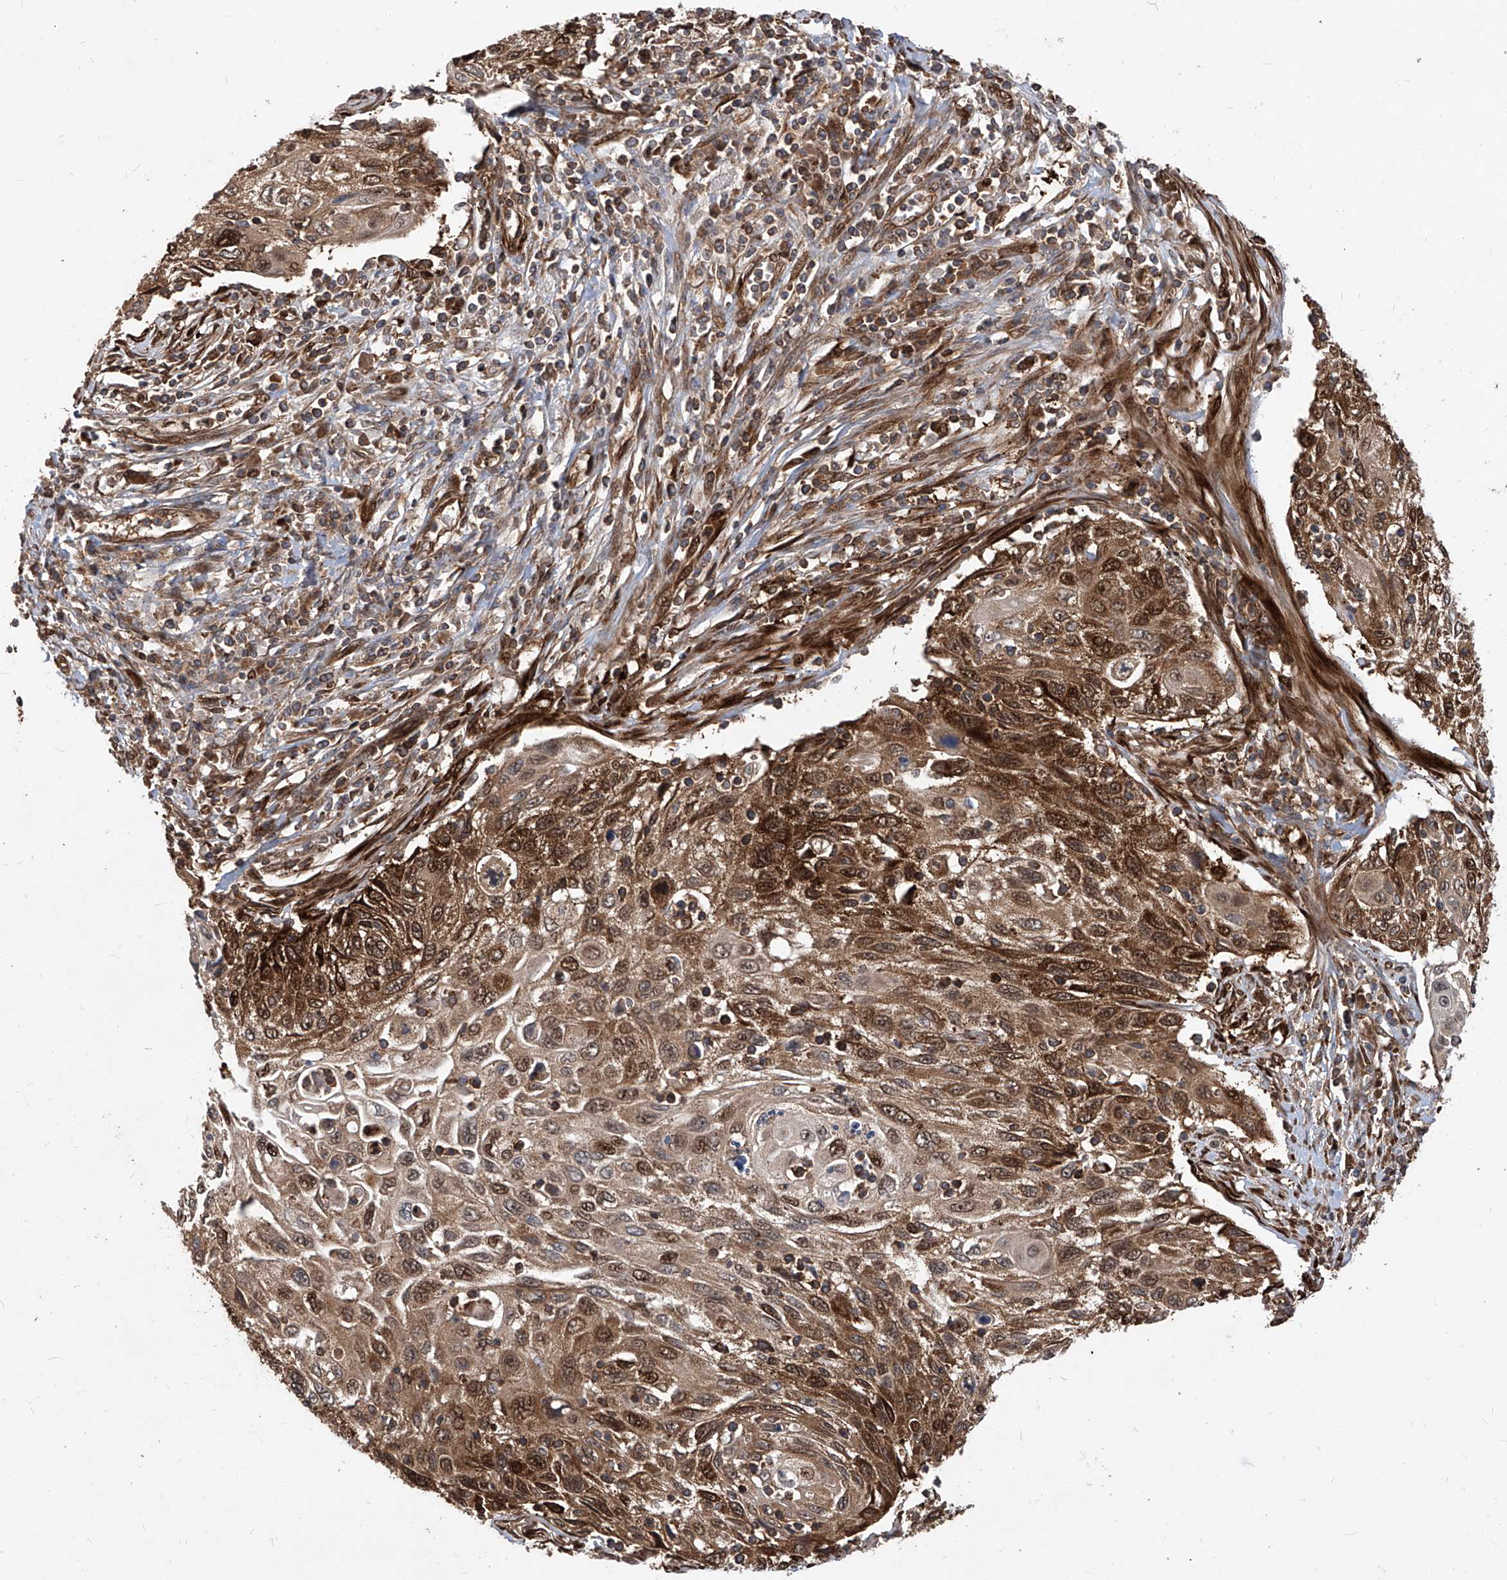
{"staining": {"intensity": "strong", "quantity": ">75%", "location": "cytoplasmic/membranous,nuclear"}, "tissue": "cervical cancer", "cell_type": "Tumor cells", "image_type": "cancer", "snomed": [{"axis": "morphology", "description": "Squamous cell carcinoma, NOS"}, {"axis": "topography", "description": "Cervix"}], "caption": "Cervical cancer (squamous cell carcinoma) stained with DAB immunohistochemistry exhibits high levels of strong cytoplasmic/membranous and nuclear expression in approximately >75% of tumor cells.", "gene": "MAGED2", "patient": {"sex": "female", "age": 70}}